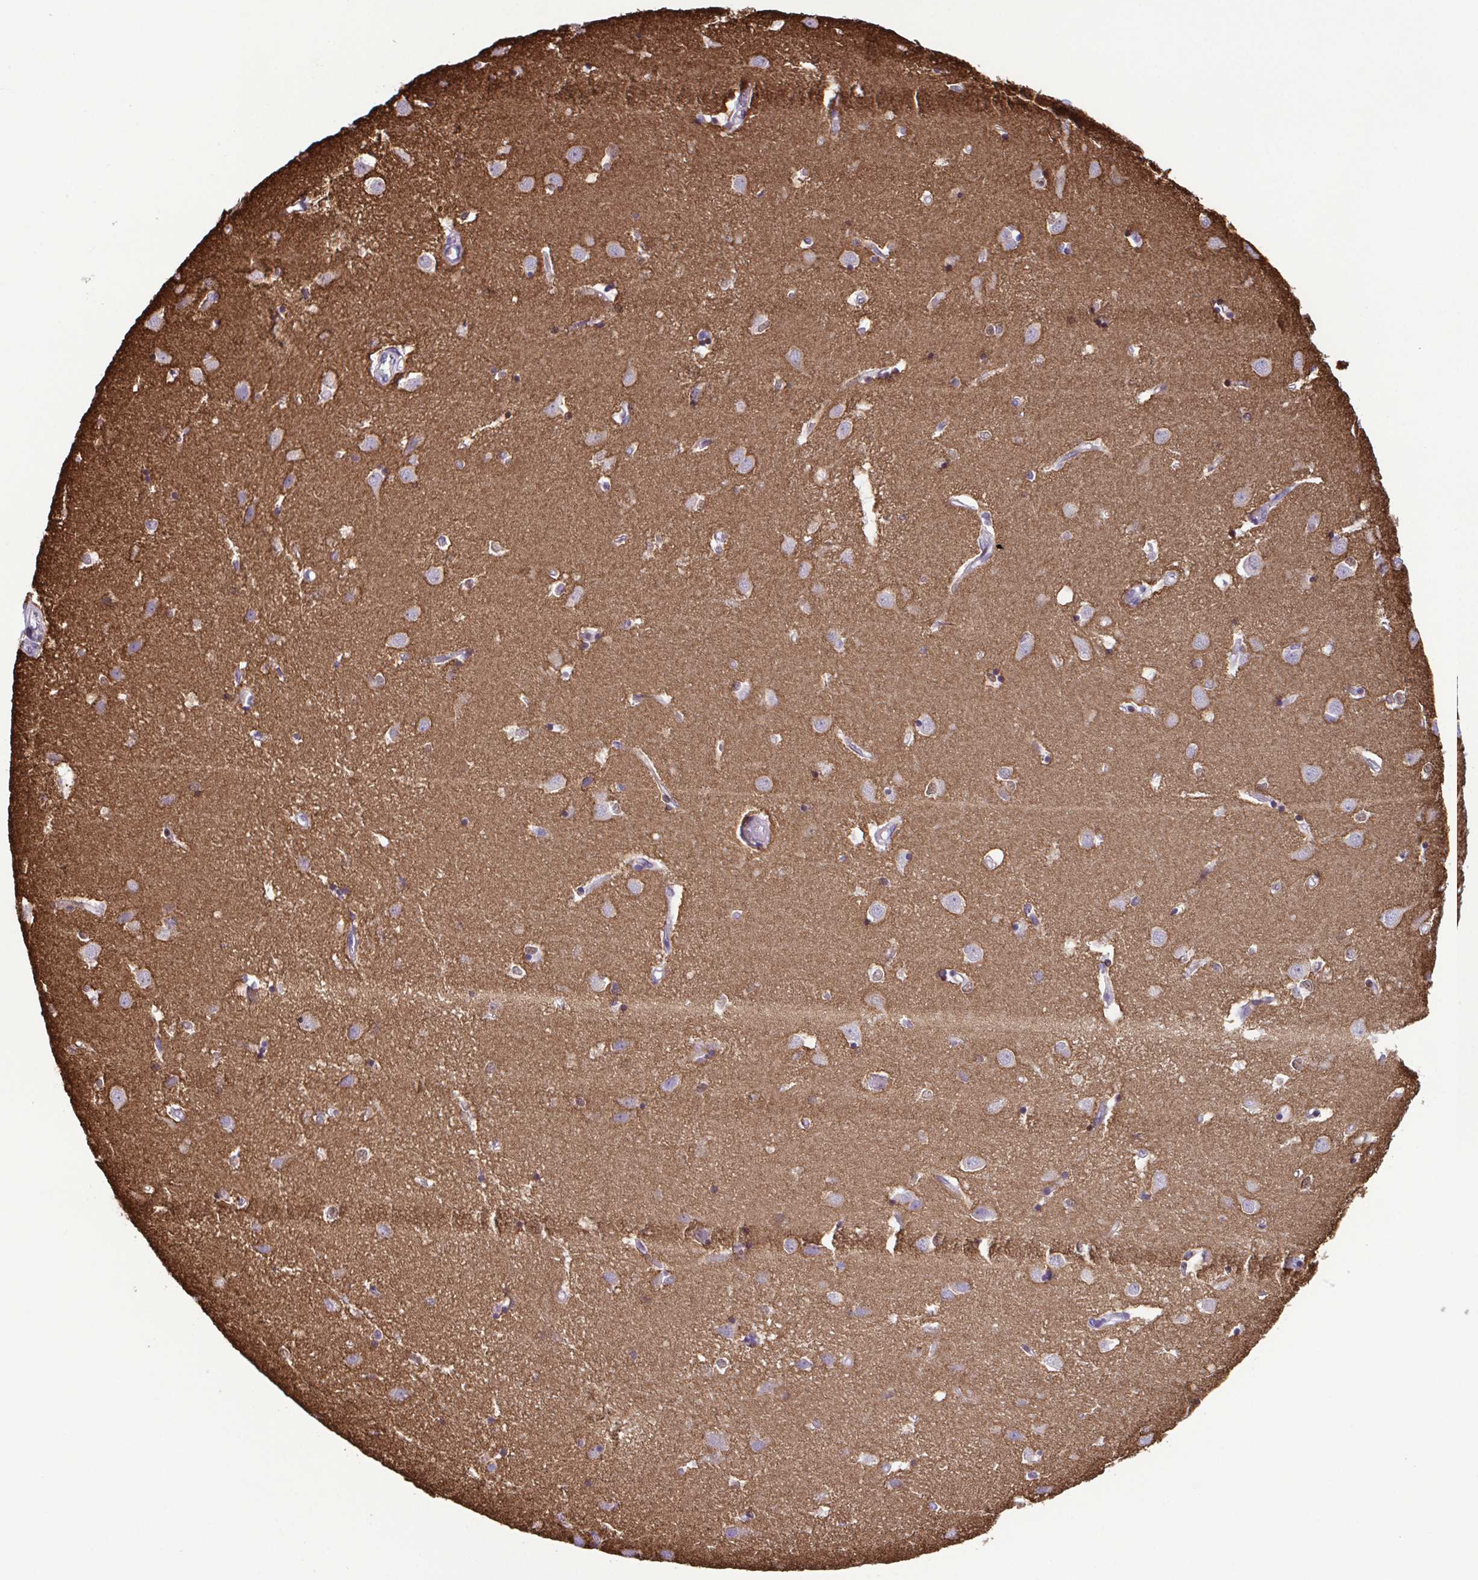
{"staining": {"intensity": "negative", "quantity": "none", "location": "none"}, "tissue": "caudate", "cell_type": "Glial cells", "image_type": "normal", "snomed": [{"axis": "morphology", "description": "Normal tissue, NOS"}, {"axis": "topography", "description": "Lateral ventricle wall"}], "caption": "Immunohistochemistry image of benign caudate stained for a protein (brown), which reveals no expression in glial cells.", "gene": "IRF1", "patient": {"sex": "male", "age": 54}}